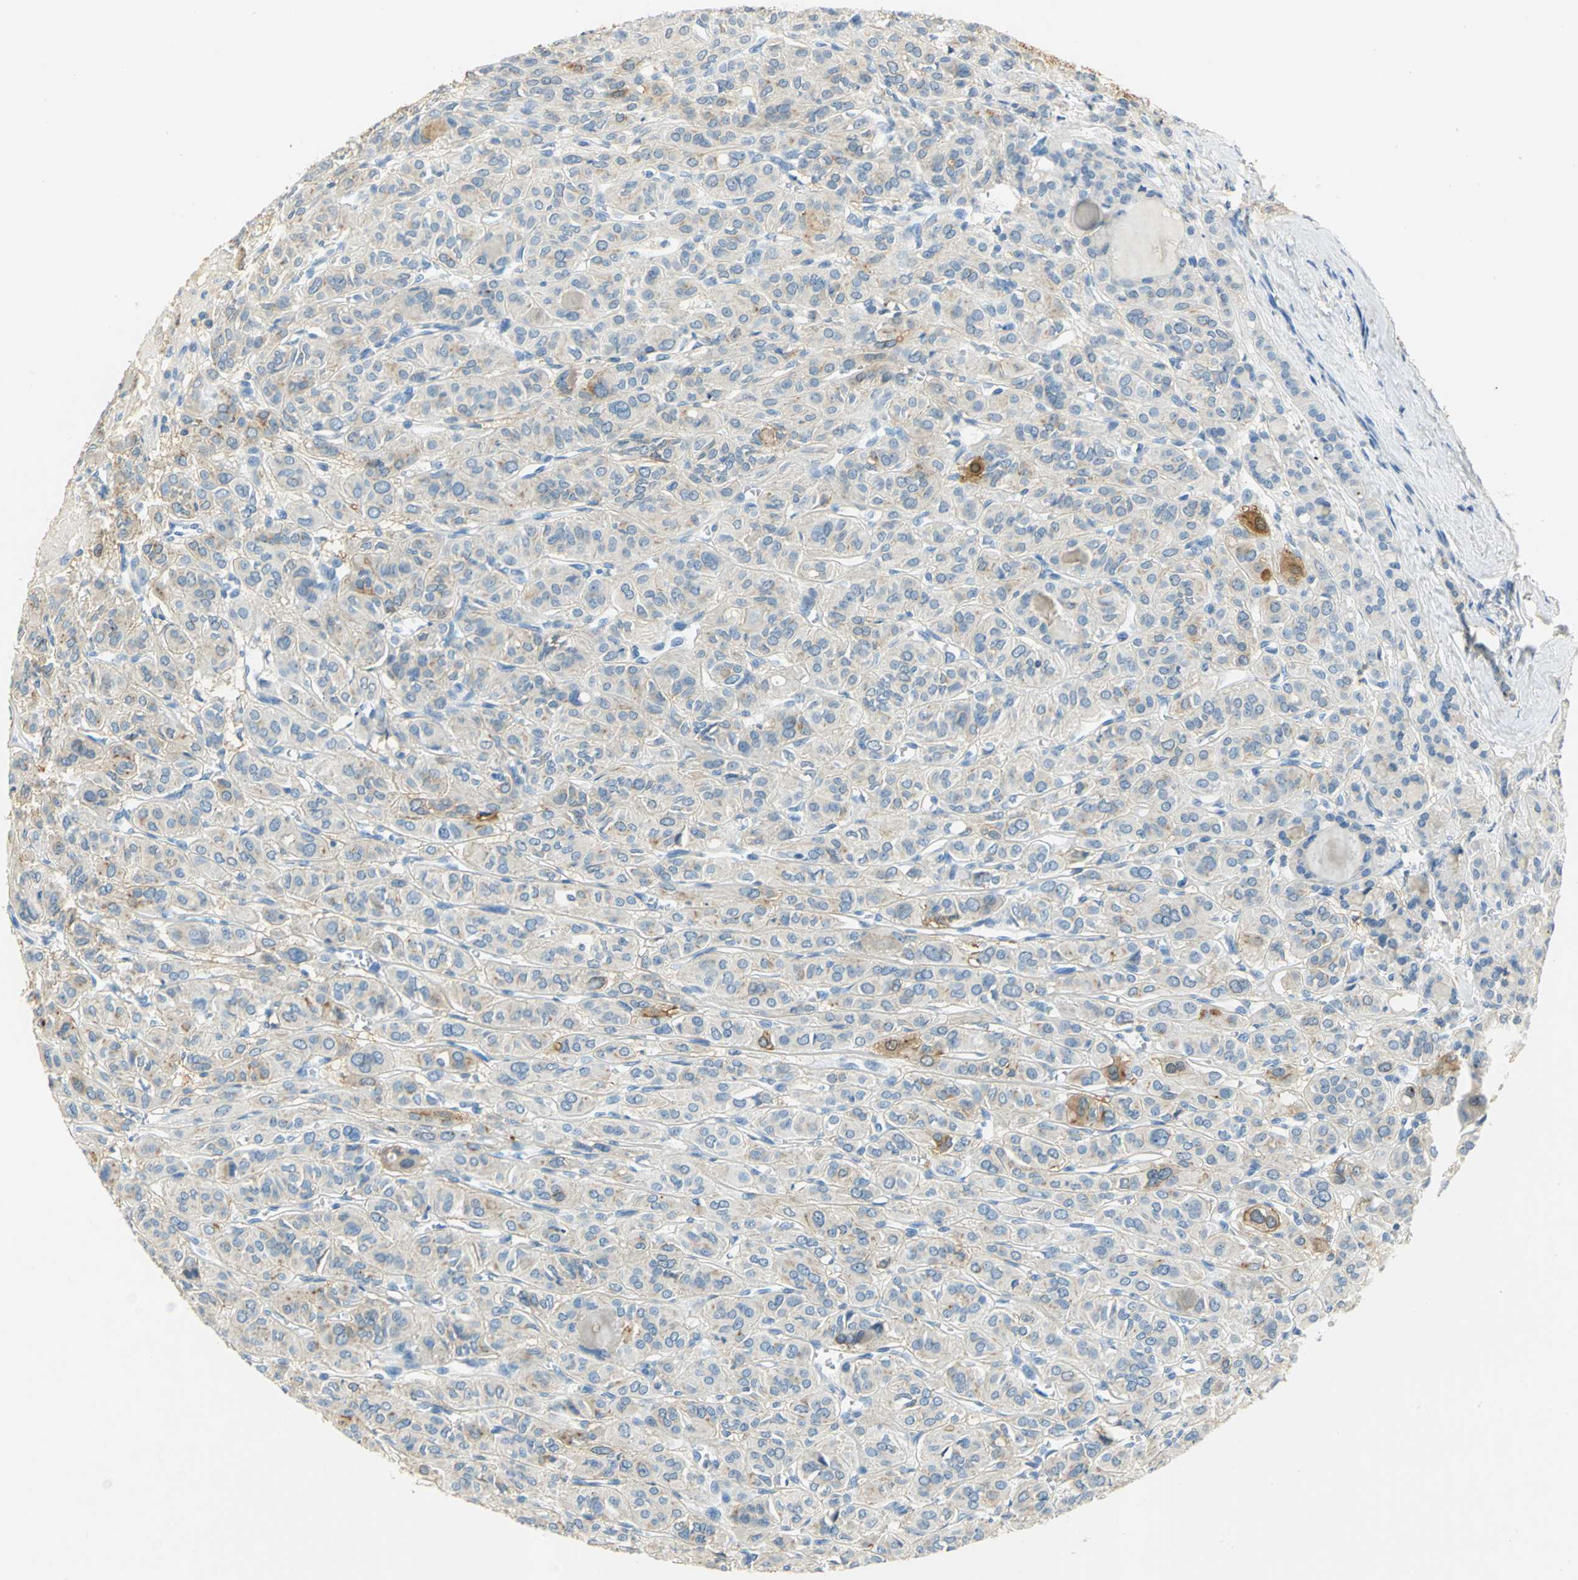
{"staining": {"intensity": "weak", "quantity": "<25%", "location": "cytoplasmic/membranous"}, "tissue": "thyroid cancer", "cell_type": "Tumor cells", "image_type": "cancer", "snomed": [{"axis": "morphology", "description": "Follicular adenoma carcinoma, NOS"}, {"axis": "topography", "description": "Thyroid gland"}], "caption": "Thyroid cancer stained for a protein using immunohistochemistry (IHC) reveals no positivity tumor cells.", "gene": "ANXA4", "patient": {"sex": "female", "age": 71}}